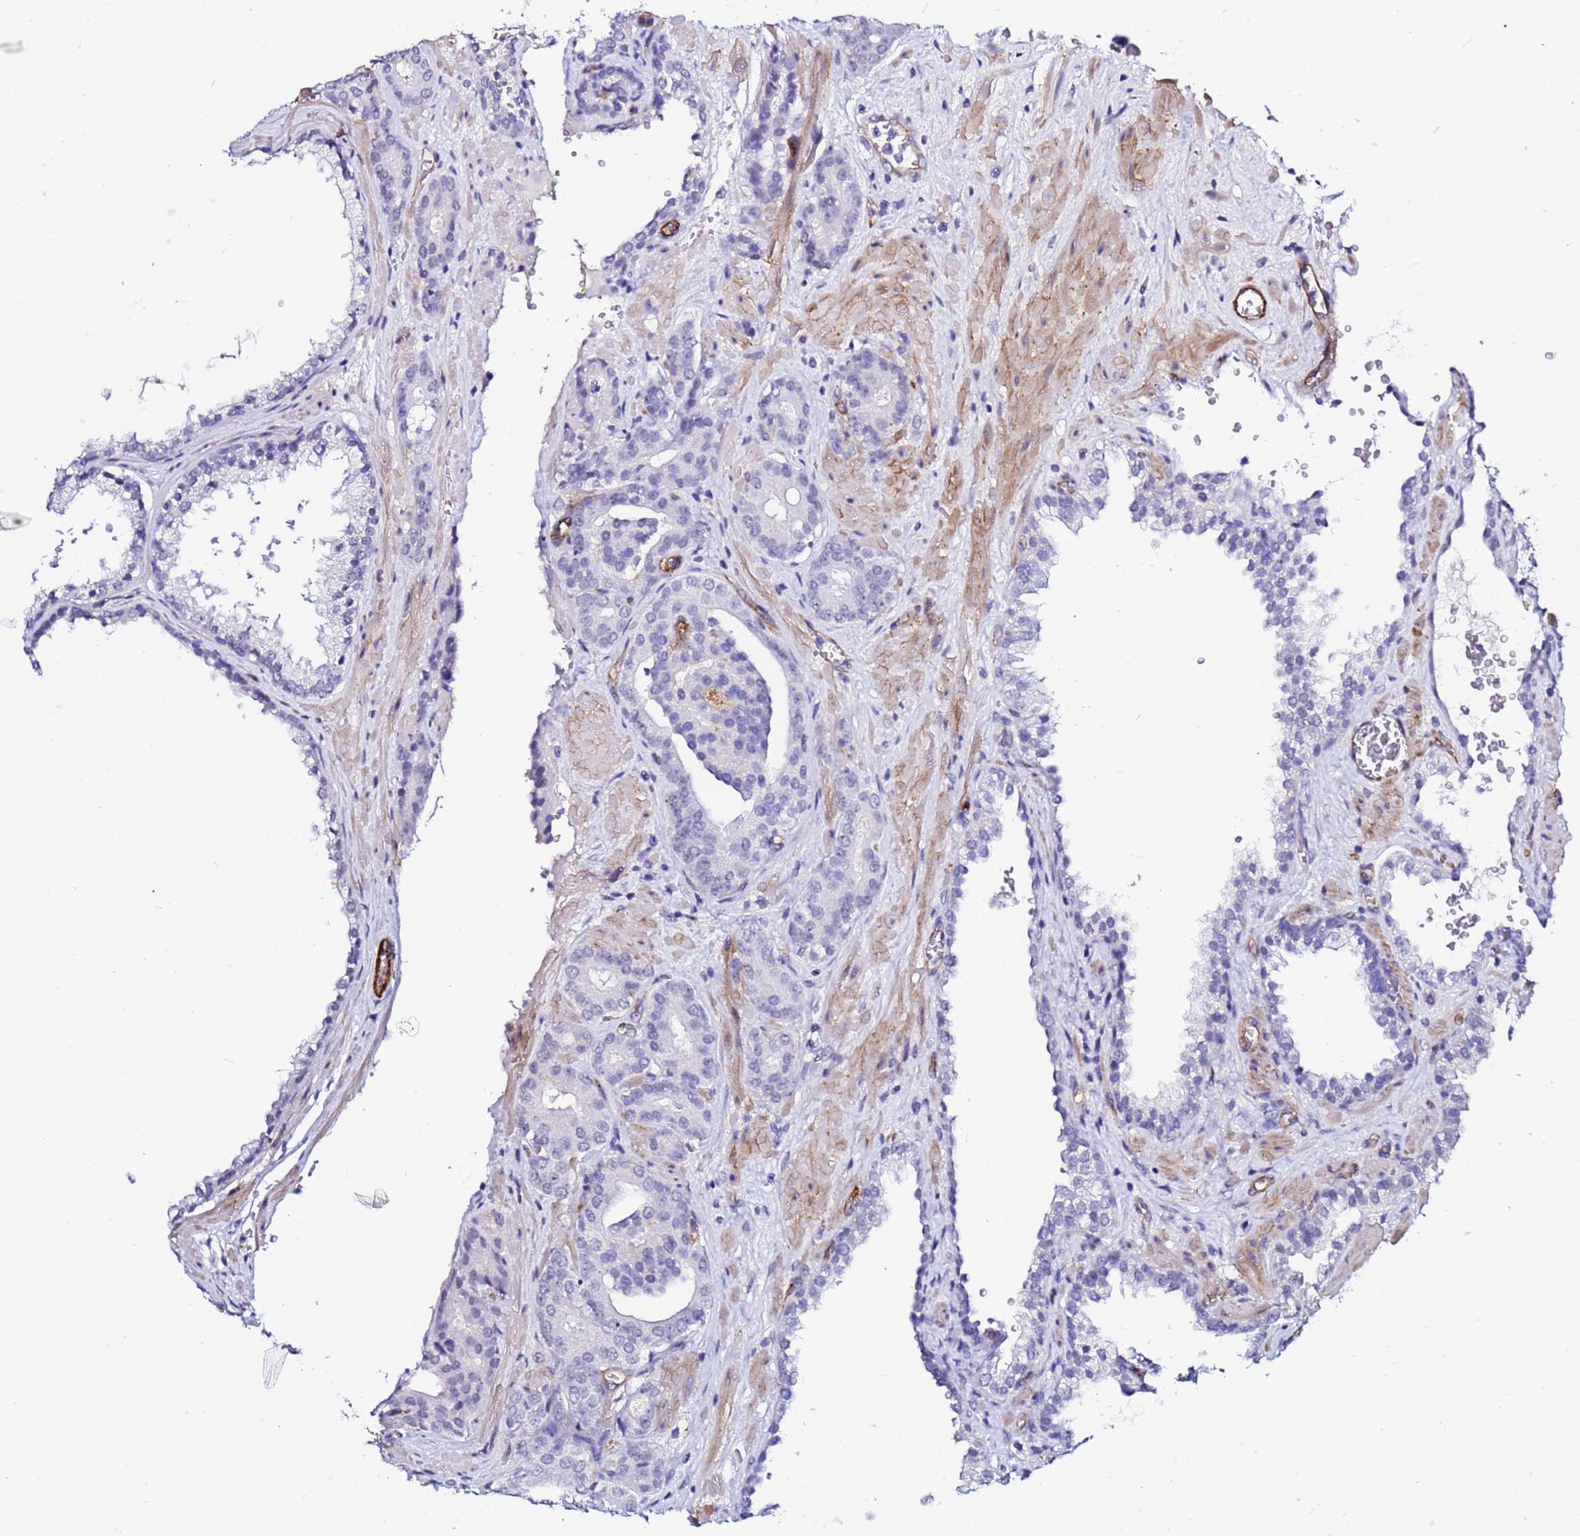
{"staining": {"intensity": "negative", "quantity": "none", "location": "none"}, "tissue": "prostate cancer", "cell_type": "Tumor cells", "image_type": "cancer", "snomed": [{"axis": "morphology", "description": "Adenocarcinoma, High grade"}, {"axis": "topography", "description": "Prostate"}], "caption": "An IHC image of prostate cancer is shown. There is no staining in tumor cells of prostate cancer.", "gene": "DEFB104A", "patient": {"sex": "male", "age": 66}}